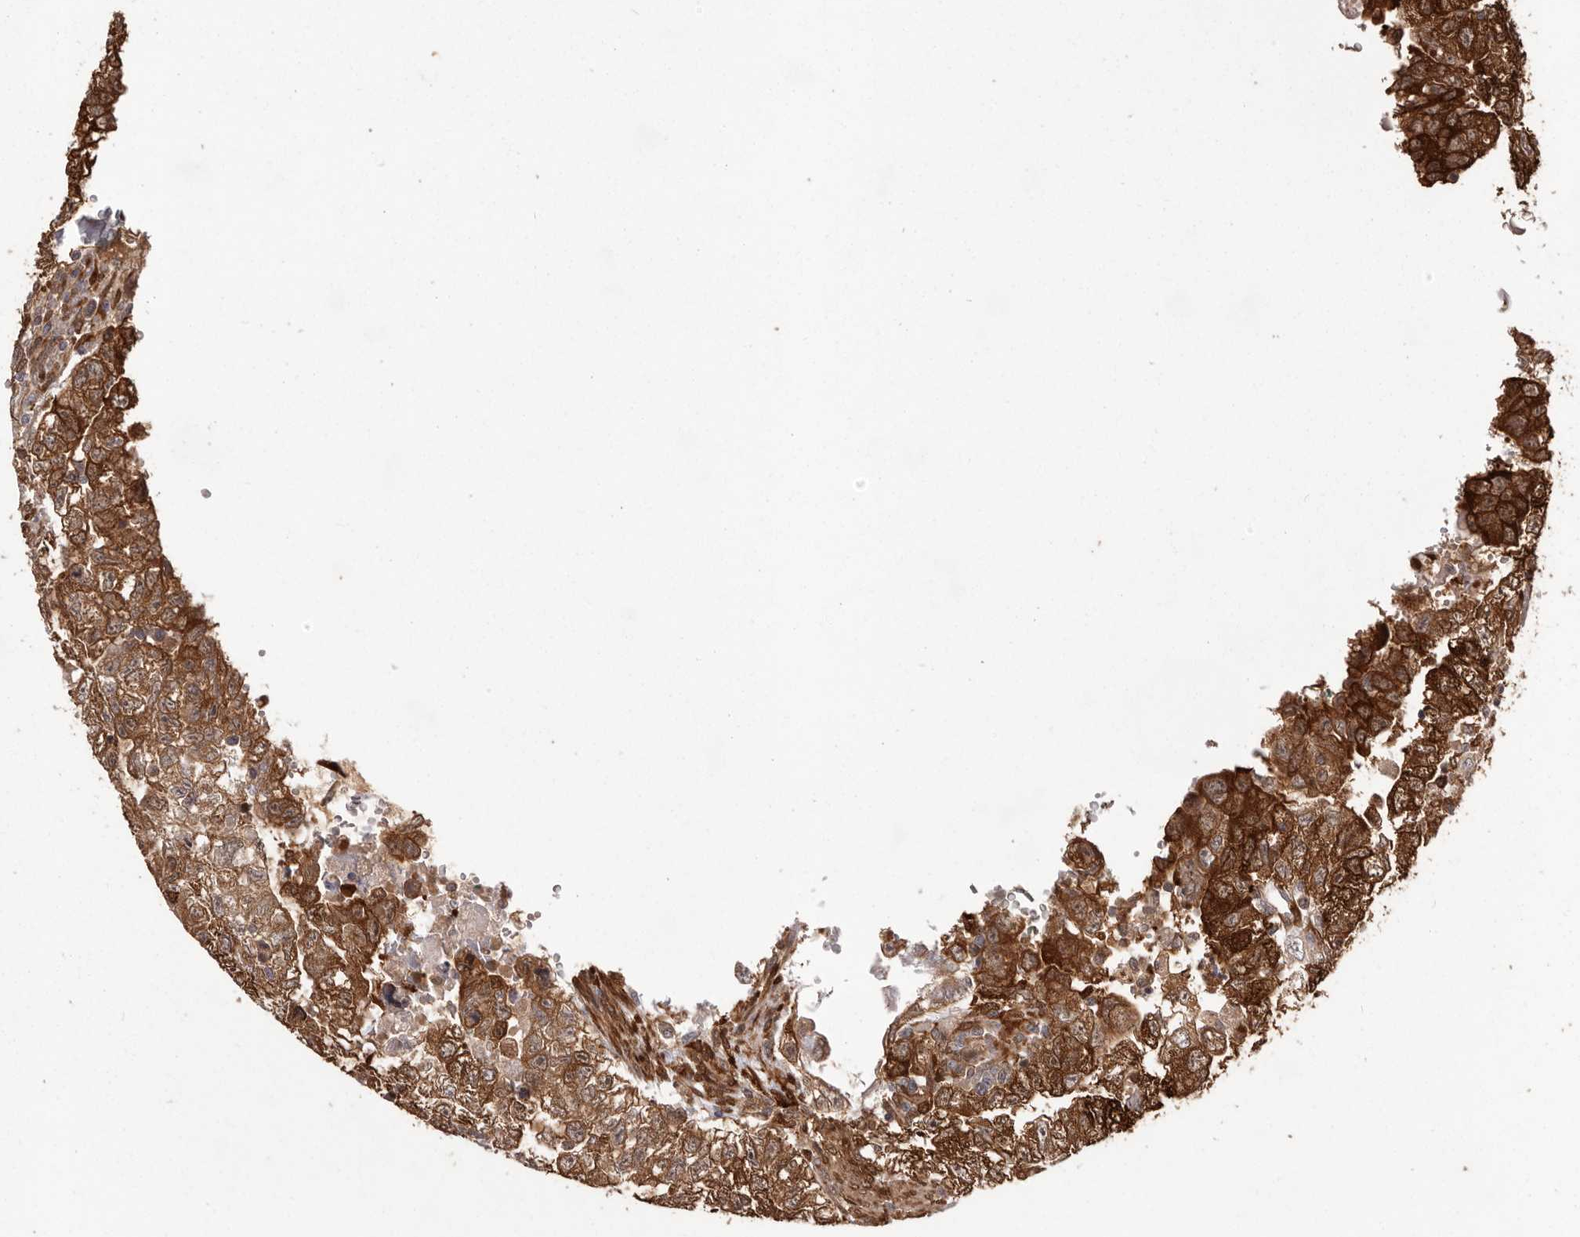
{"staining": {"intensity": "strong", "quantity": ">75%", "location": "cytoplasmic/membranous"}, "tissue": "testis cancer", "cell_type": "Tumor cells", "image_type": "cancer", "snomed": [{"axis": "morphology", "description": "Carcinoma, Embryonal, NOS"}, {"axis": "topography", "description": "Testis"}], "caption": "Testis cancer (embryonal carcinoma) stained with DAB (3,3'-diaminobenzidine) immunohistochemistry (IHC) reveals high levels of strong cytoplasmic/membranous staining in about >75% of tumor cells.", "gene": "GFOD1", "patient": {"sex": "male", "age": 37}}